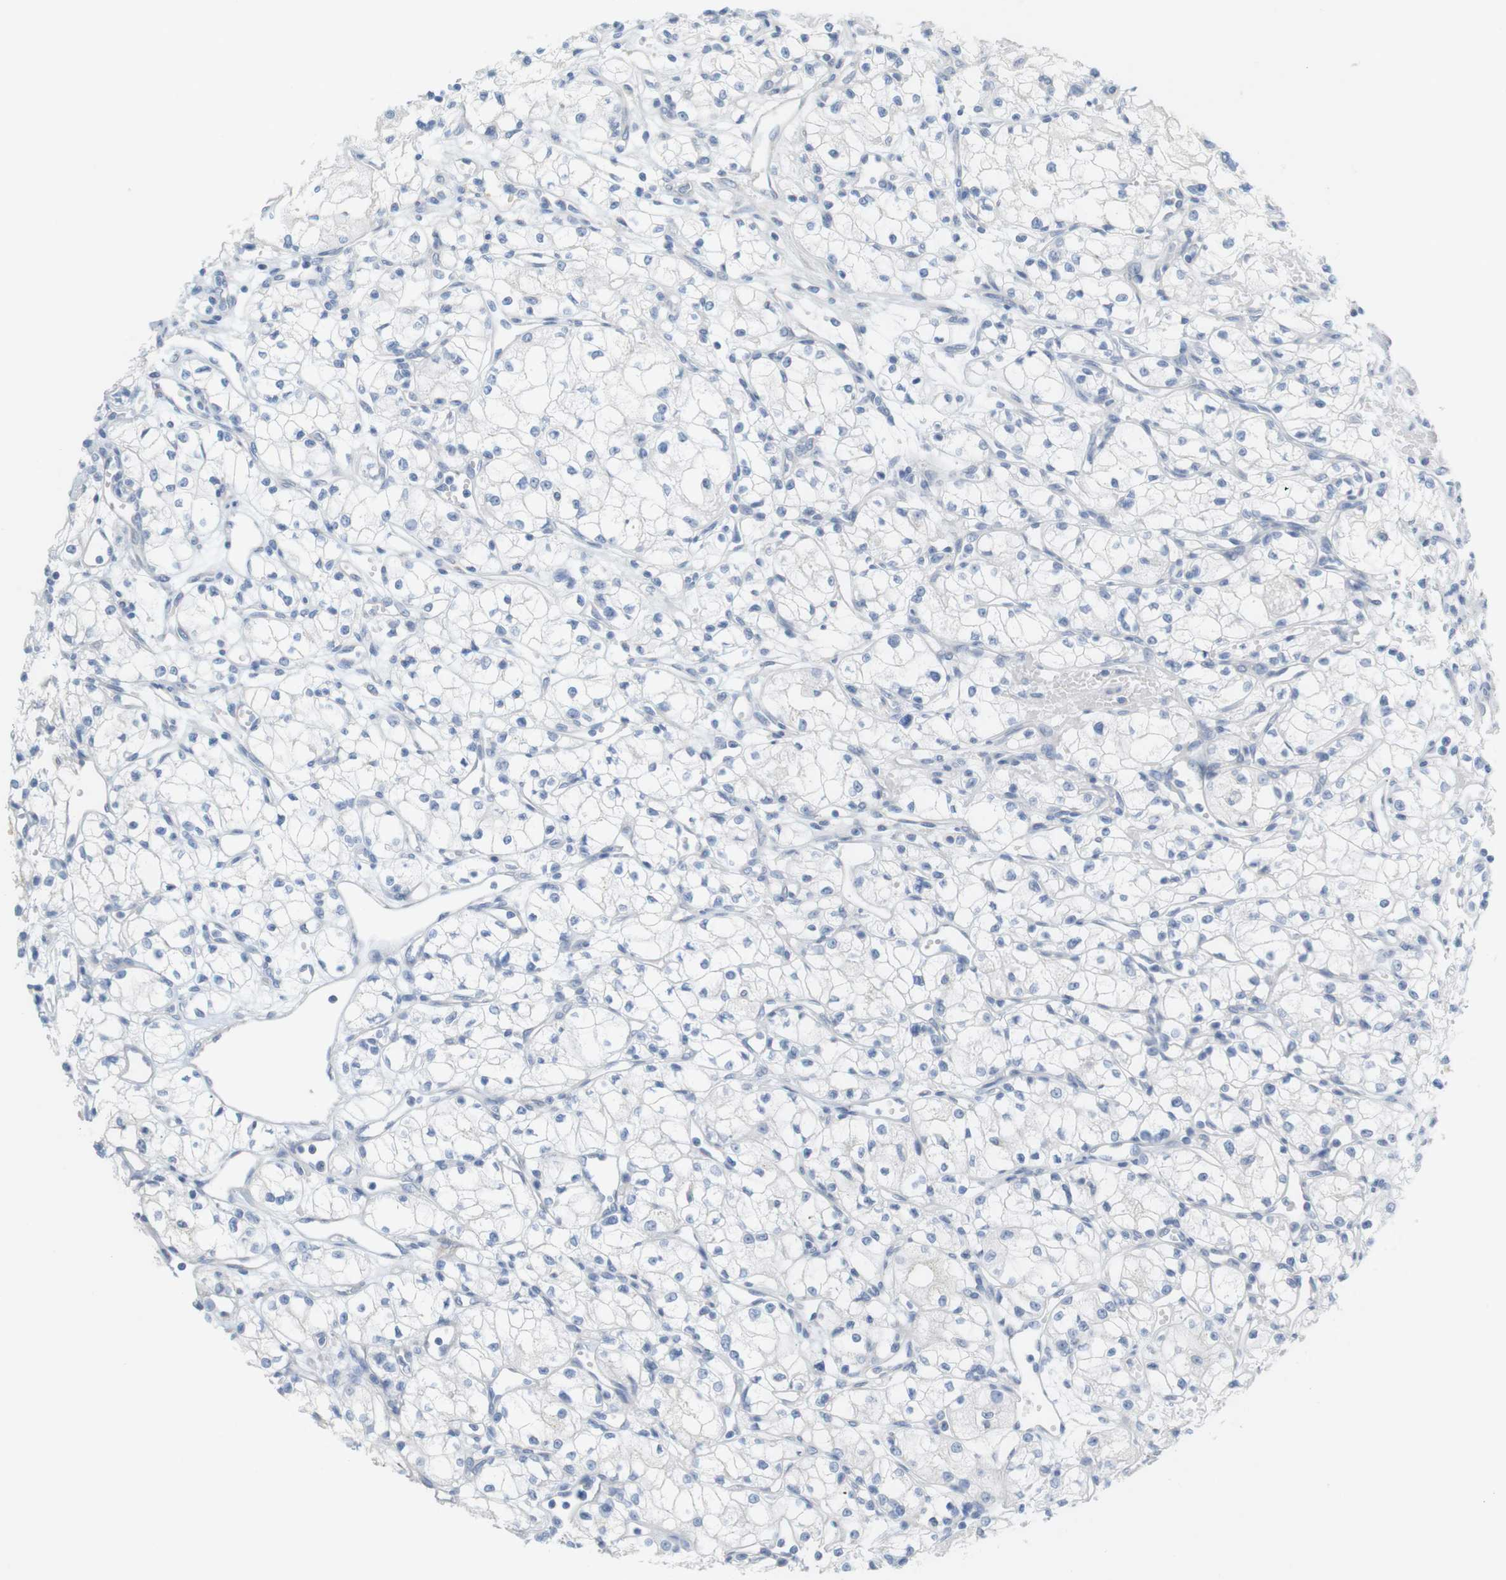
{"staining": {"intensity": "negative", "quantity": "none", "location": "none"}, "tissue": "renal cancer", "cell_type": "Tumor cells", "image_type": "cancer", "snomed": [{"axis": "morphology", "description": "Normal tissue, NOS"}, {"axis": "morphology", "description": "Adenocarcinoma, NOS"}, {"axis": "topography", "description": "Kidney"}], "caption": "Immunohistochemical staining of adenocarcinoma (renal) reveals no significant positivity in tumor cells.", "gene": "RGS9", "patient": {"sex": "male", "age": 59}}